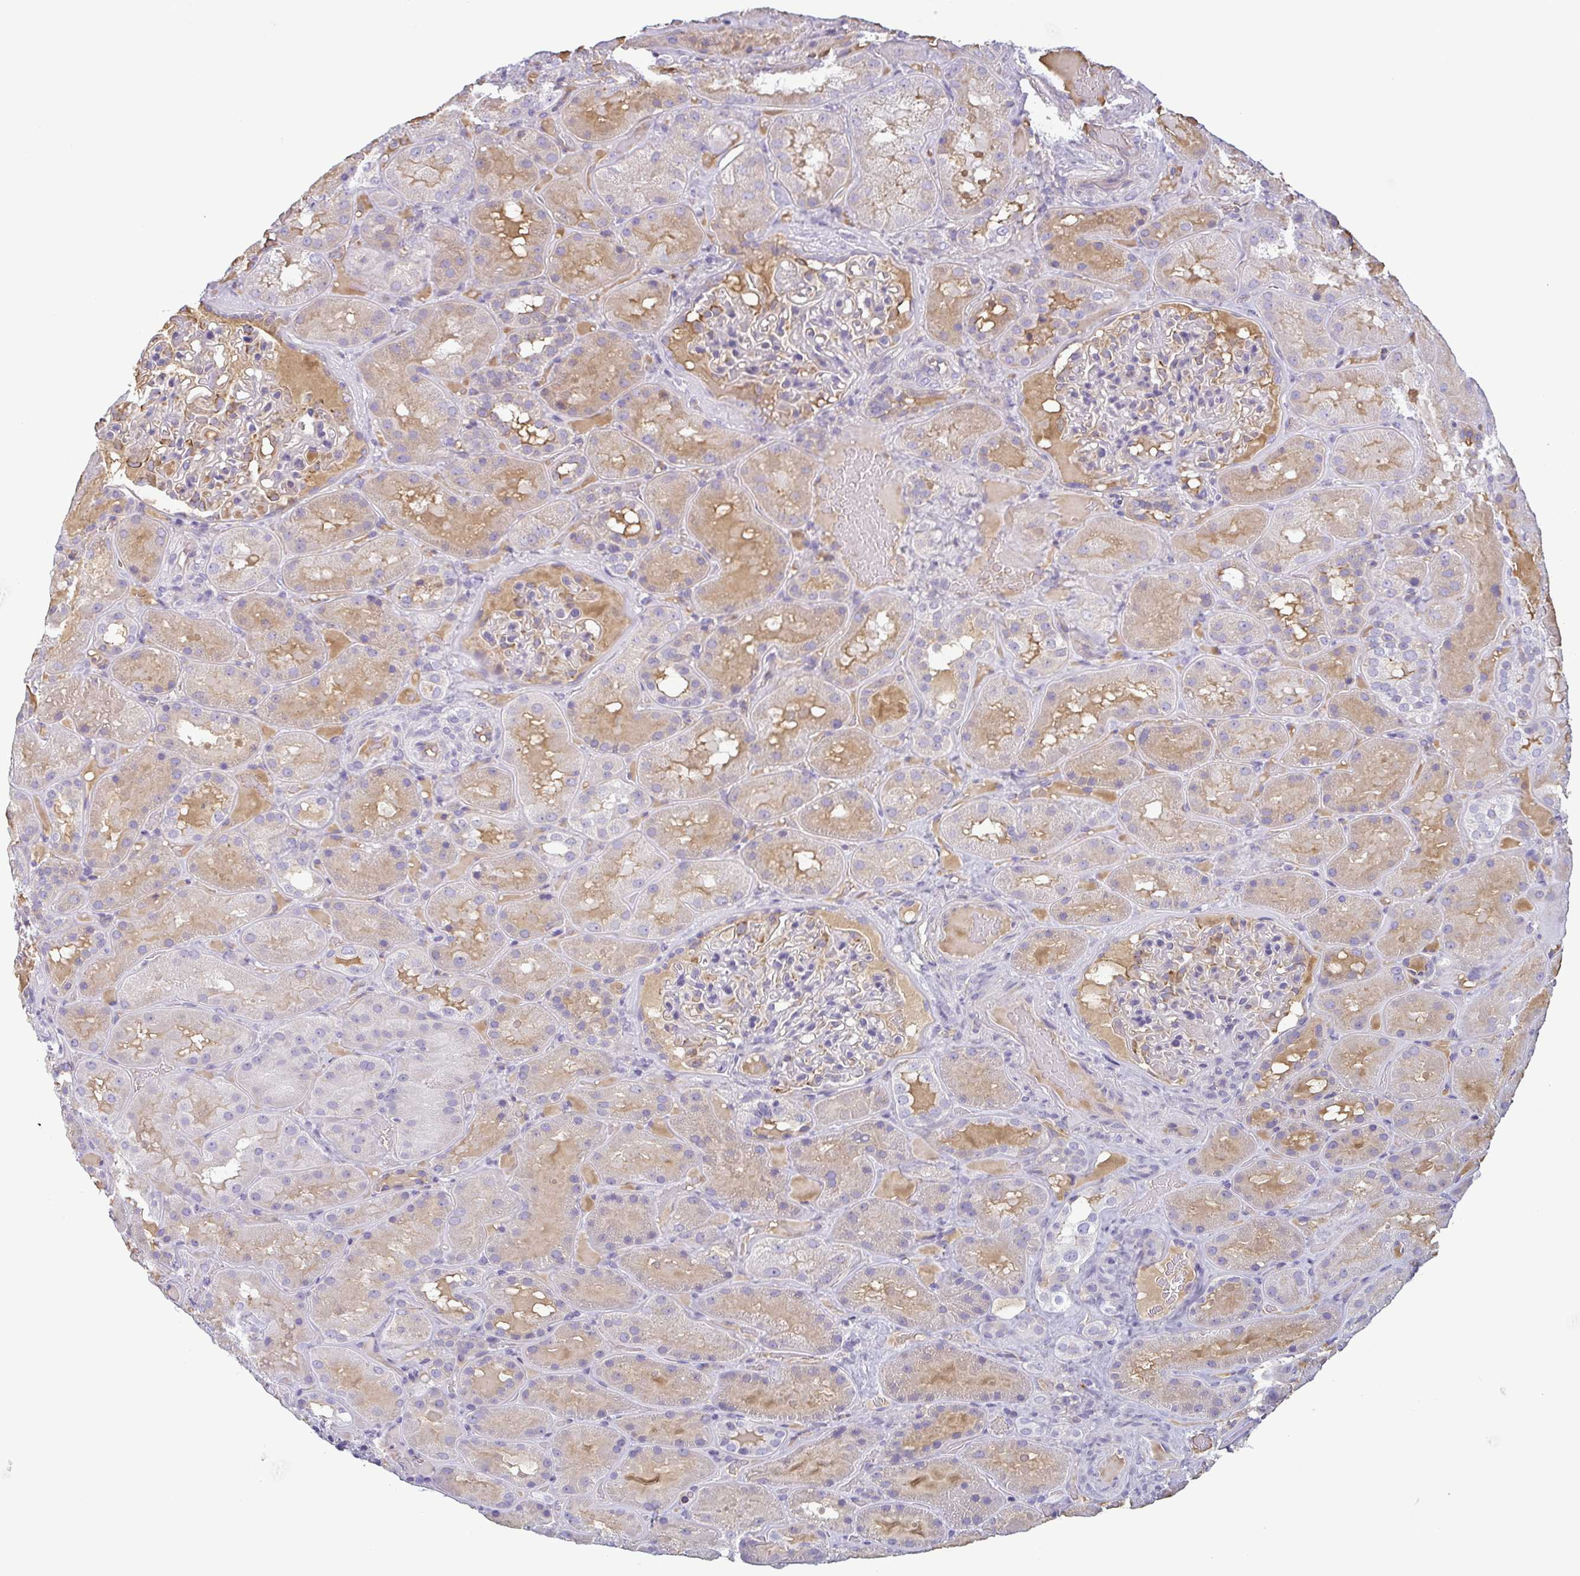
{"staining": {"intensity": "negative", "quantity": "none", "location": "none"}, "tissue": "kidney", "cell_type": "Cells in glomeruli", "image_type": "normal", "snomed": [{"axis": "morphology", "description": "Normal tissue, NOS"}, {"axis": "topography", "description": "Kidney"}], "caption": "Immunohistochemistry (IHC) micrograph of normal human kidney stained for a protein (brown), which demonstrates no expression in cells in glomeruli.", "gene": "ECM1", "patient": {"sex": "male", "age": 73}}